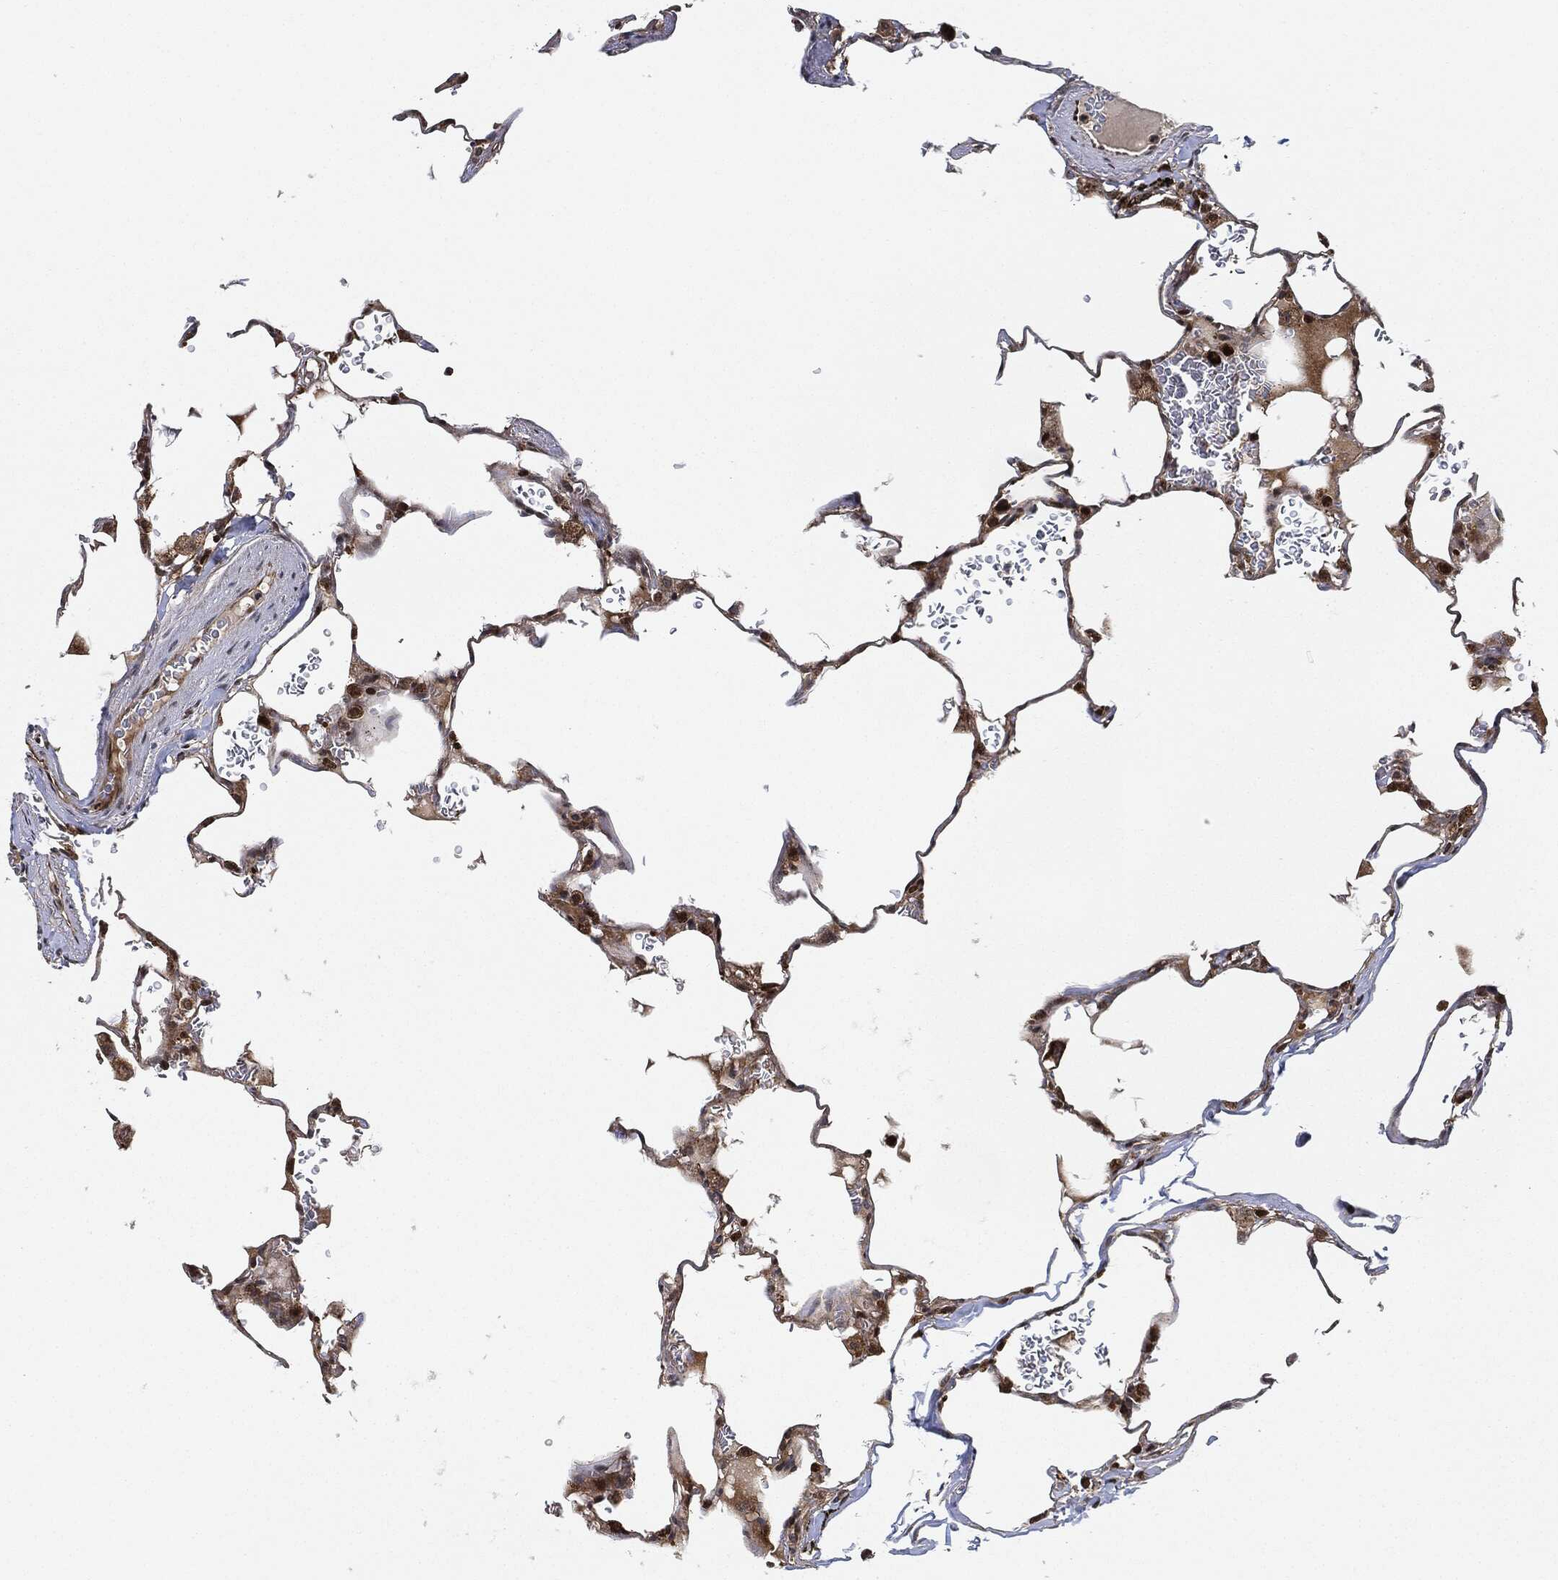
{"staining": {"intensity": "moderate", "quantity": "25%-75%", "location": "cytoplasmic/membranous,nuclear"}, "tissue": "lung", "cell_type": "Alveolar cells", "image_type": "normal", "snomed": [{"axis": "morphology", "description": "Normal tissue, NOS"}, {"axis": "morphology", "description": "Adenocarcinoma, metastatic, NOS"}, {"axis": "topography", "description": "Lung"}], "caption": "Immunohistochemical staining of unremarkable human lung exhibits 25%-75% levels of moderate cytoplasmic/membranous,nuclear protein positivity in about 25%-75% of alveolar cells. The staining is performed using DAB brown chromogen to label protein expression. The nuclei are counter-stained blue using hematoxylin.", "gene": "RNASEL", "patient": {"sex": "male", "age": 45}}